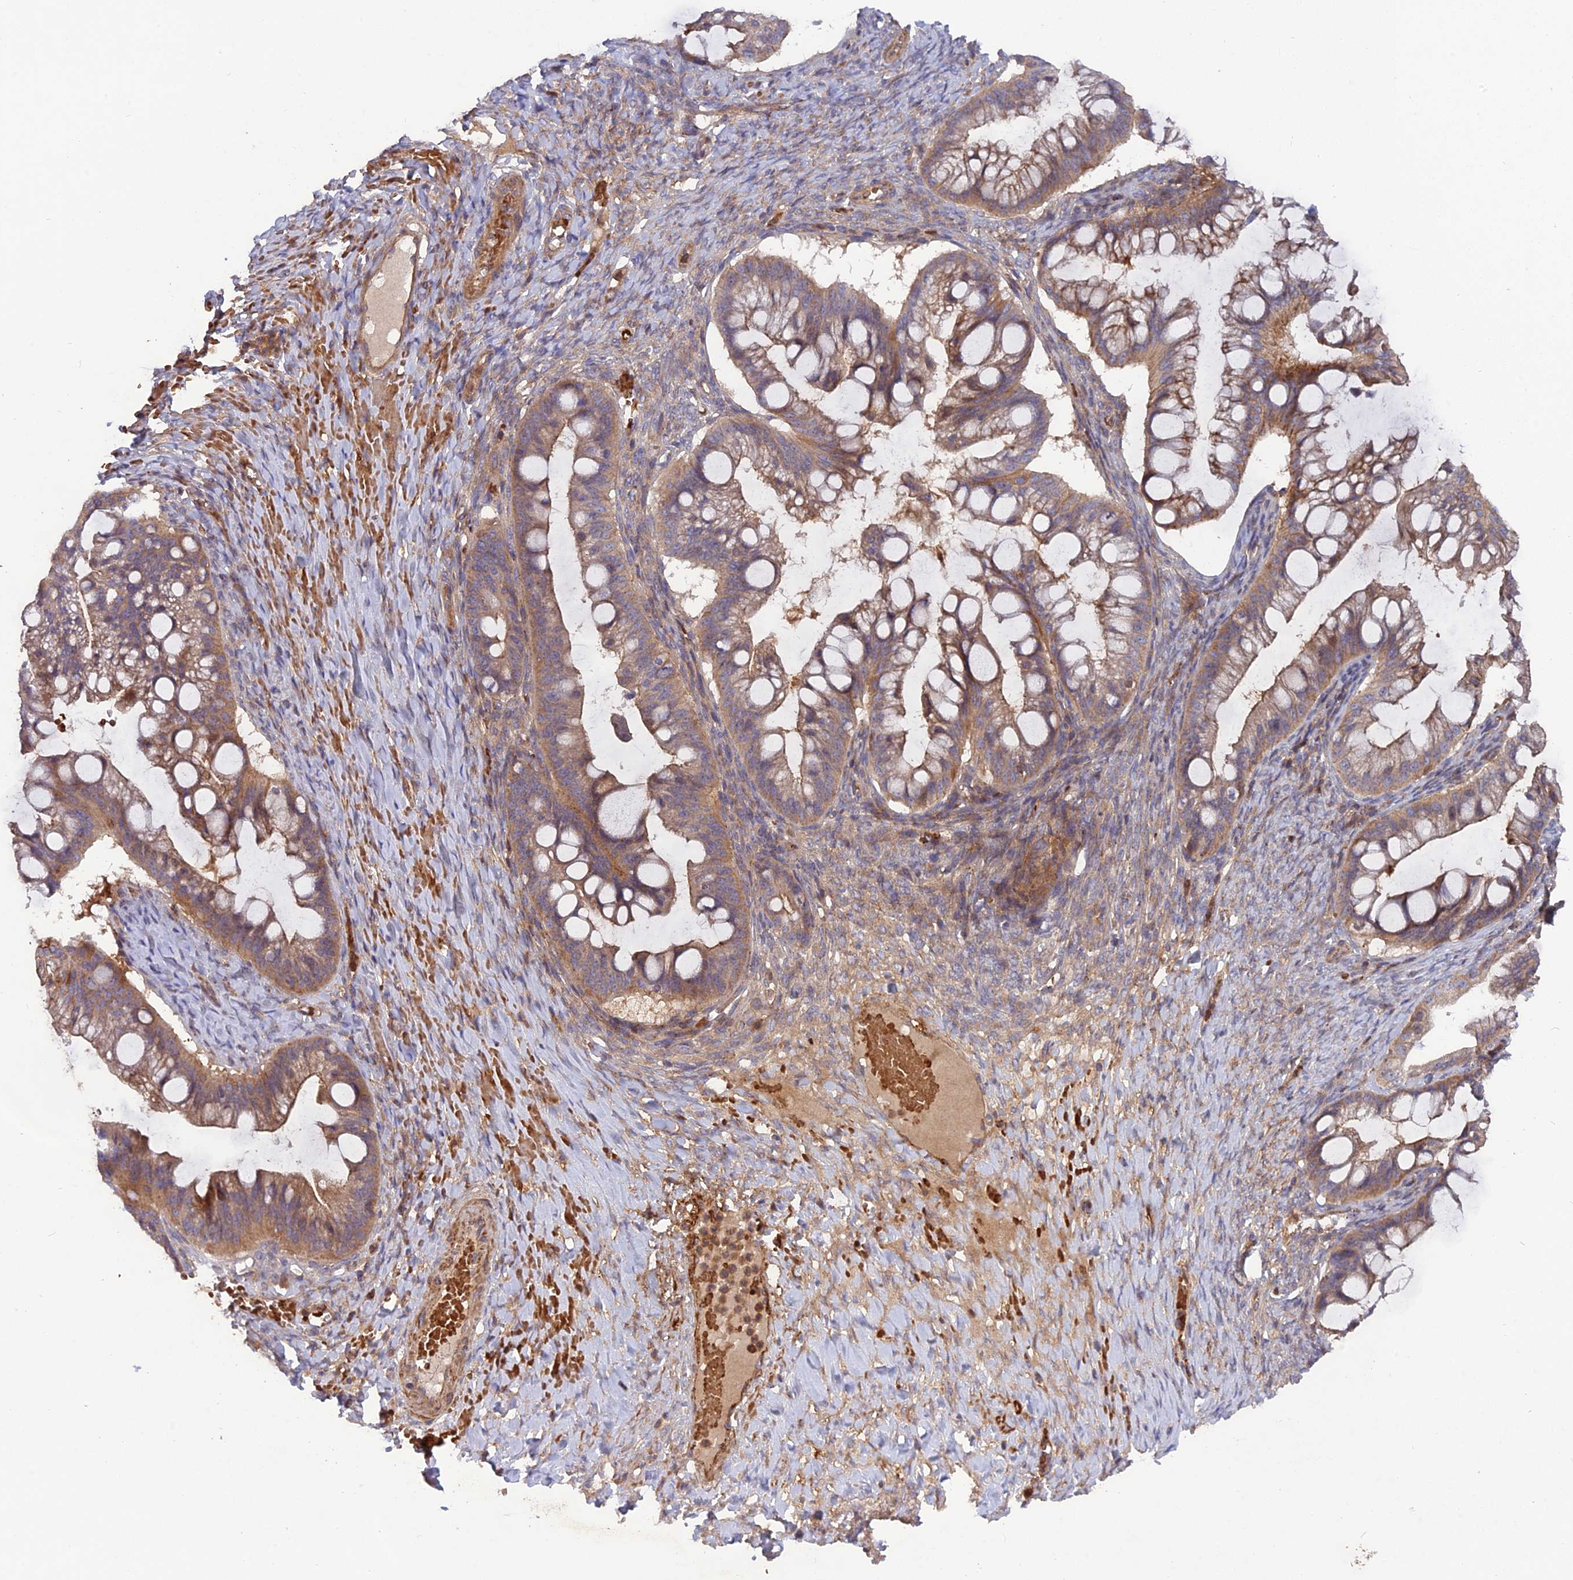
{"staining": {"intensity": "moderate", "quantity": ">75%", "location": "cytoplasmic/membranous"}, "tissue": "ovarian cancer", "cell_type": "Tumor cells", "image_type": "cancer", "snomed": [{"axis": "morphology", "description": "Cystadenocarcinoma, mucinous, NOS"}, {"axis": "topography", "description": "Ovary"}], "caption": "A brown stain shows moderate cytoplasmic/membranous positivity of a protein in human mucinous cystadenocarcinoma (ovarian) tumor cells.", "gene": "CPNE7", "patient": {"sex": "female", "age": 73}}